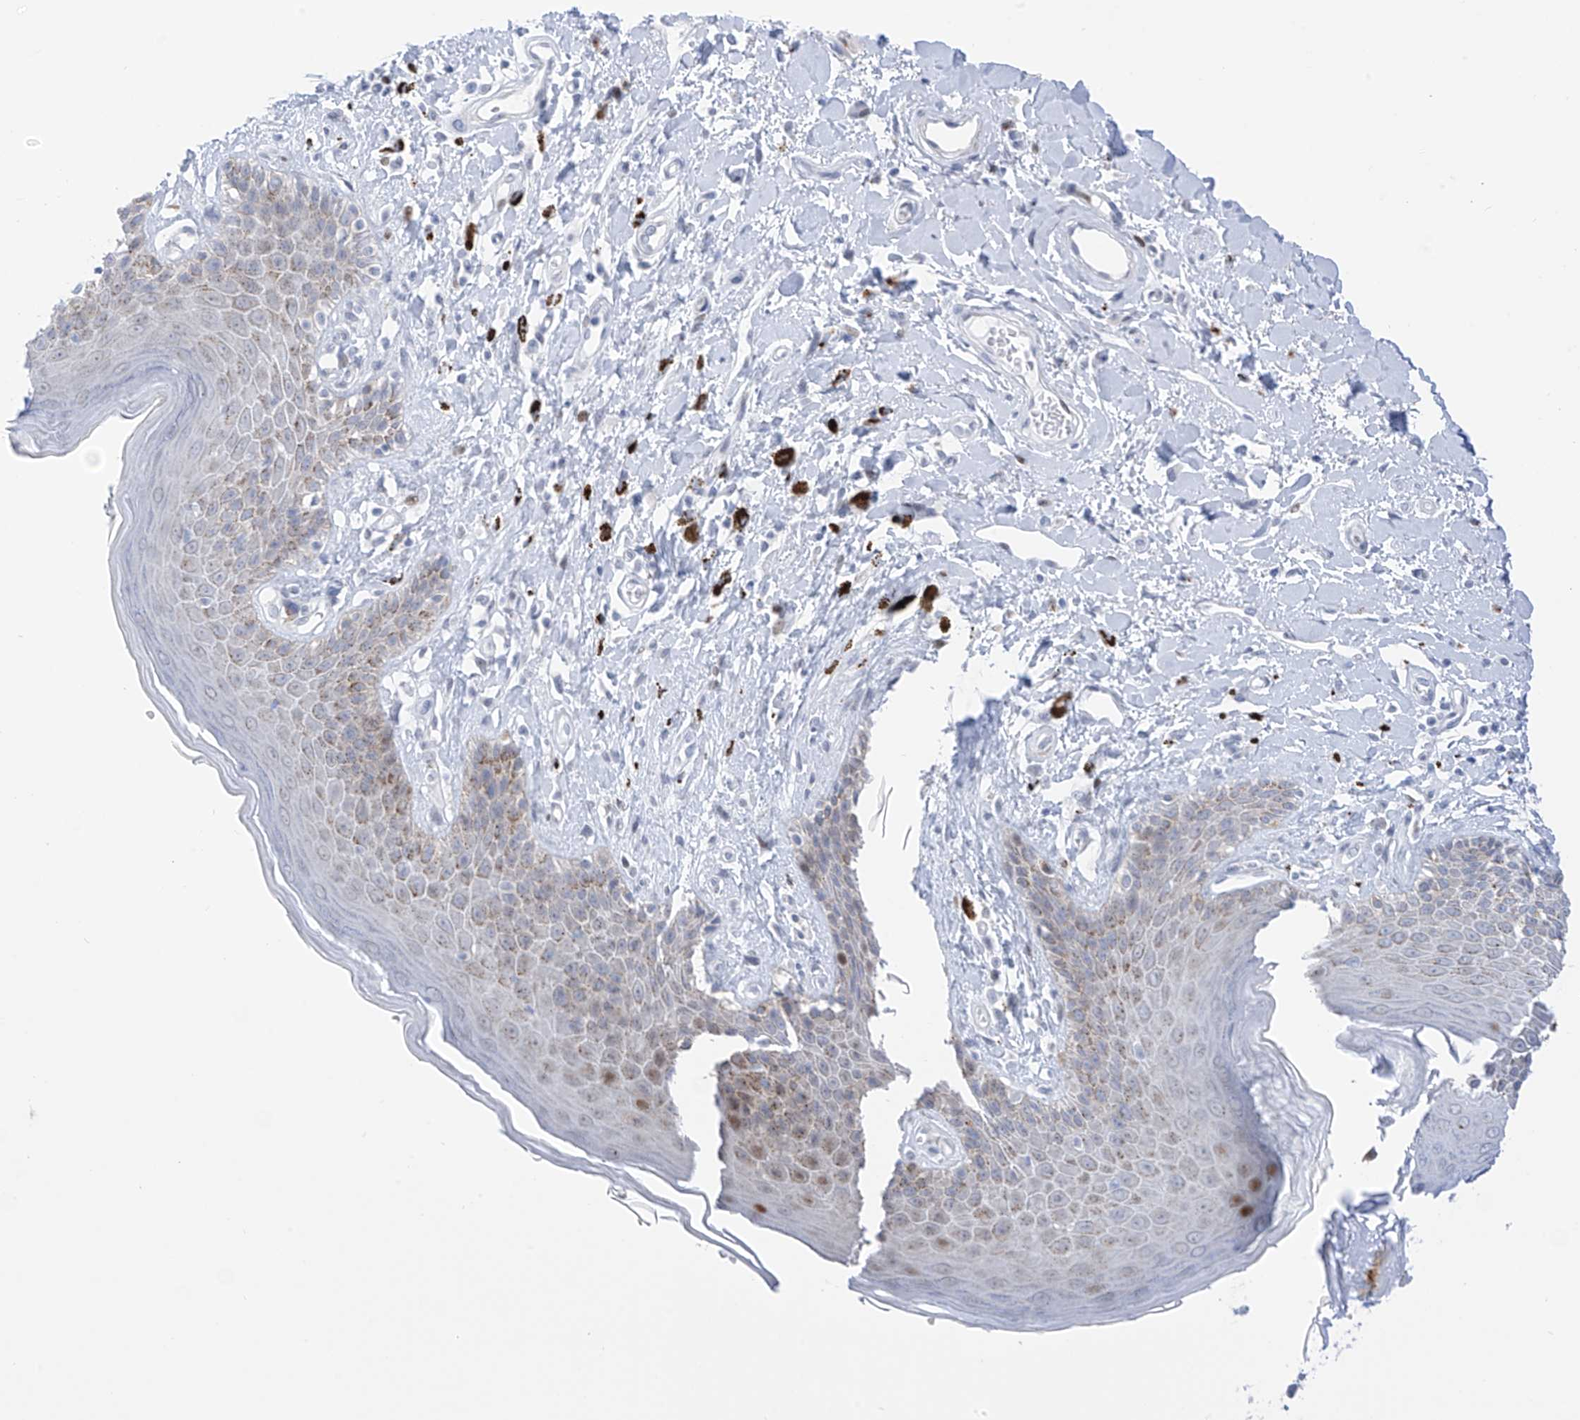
{"staining": {"intensity": "moderate", "quantity": "<25%", "location": "cytoplasmic/membranous,nuclear"}, "tissue": "skin", "cell_type": "Epidermal cells", "image_type": "normal", "snomed": [{"axis": "morphology", "description": "Normal tissue, NOS"}, {"axis": "topography", "description": "Anal"}], "caption": "Protein analysis of benign skin shows moderate cytoplasmic/membranous,nuclear staining in about <25% of epidermal cells. The staining was performed using DAB, with brown indicating positive protein expression. Nuclei are stained blue with hematoxylin.", "gene": "PSPH", "patient": {"sex": "female", "age": 78}}